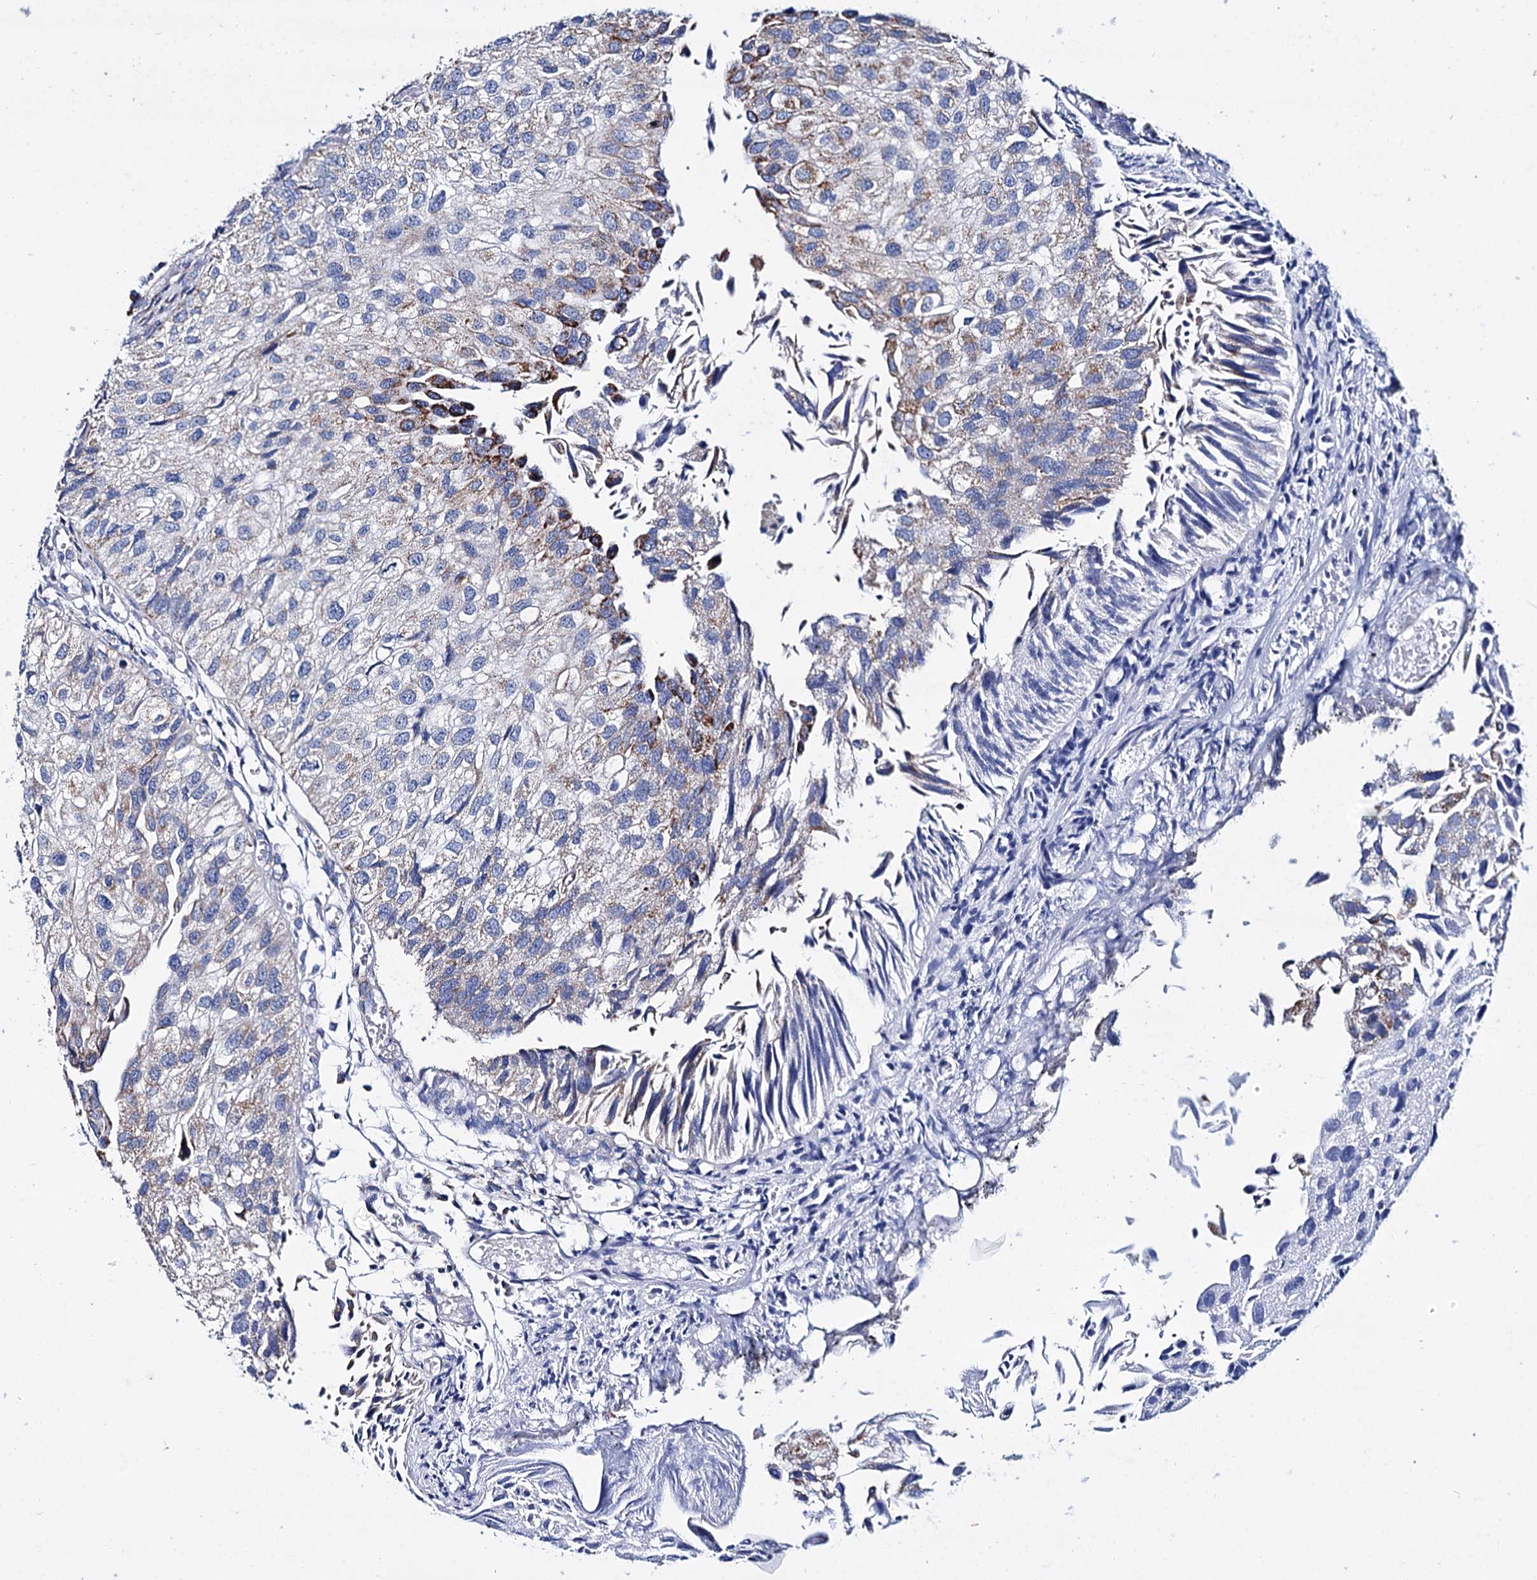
{"staining": {"intensity": "moderate", "quantity": "<25%", "location": "cytoplasmic/membranous"}, "tissue": "urothelial cancer", "cell_type": "Tumor cells", "image_type": "cancer", "snomed": [{"axis": "morphology", "description": "Urothelial carcinoma, Low grade"}, {"axis": "topography", "description": "Urinary bladder"}], "caption": "This histopathology image reveals IHC staining of low-grade urothelial carcinoma, with low moderate cytoplasmic/membranous positivity in approximately <25% of tumor cells.", "gene": "UBASH3B", "patient": {"sex": "female", "age": 89}}